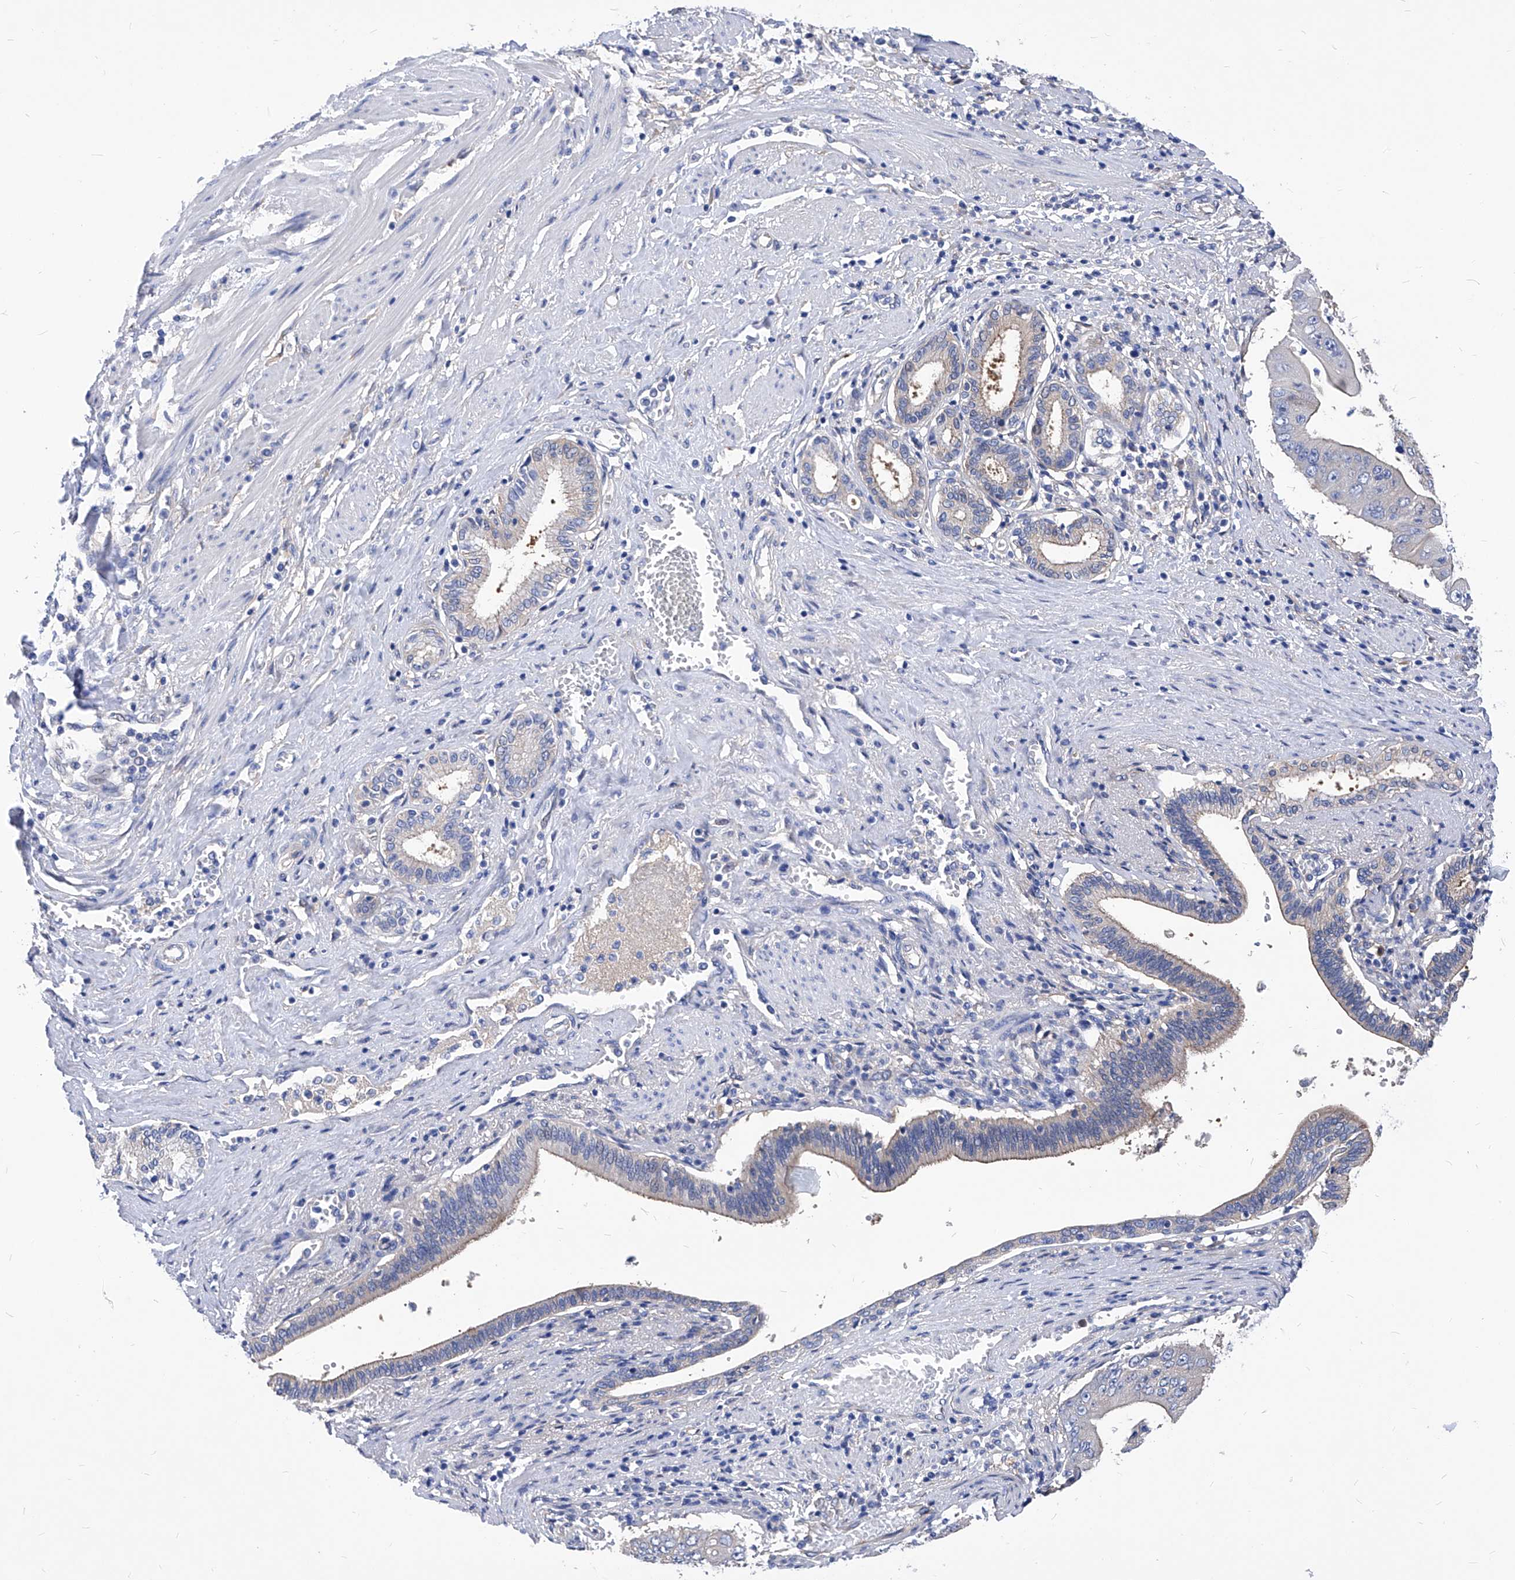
{"staining": {"intensity": "weak", "quantity": "<25%", "location": "cytoplasmic/membranous"}, "tissue": "pancreatic cancer", "cell_type": "Tumor cells", "image_type": "cancer", "snomed": [{"axis": "morphology", "description": "Adenocarcinoma, NOS"}, {"axis": "topography", "description": "Pancreas"}], "caption": "The immunohistochemistry (IHC) photomicrograph has no significant positivity in tumor cells of pancreatic adenocarcinoma tissue.", "gene": "XPNPEP1", "patient": {"sex": "female", "age": 77}}